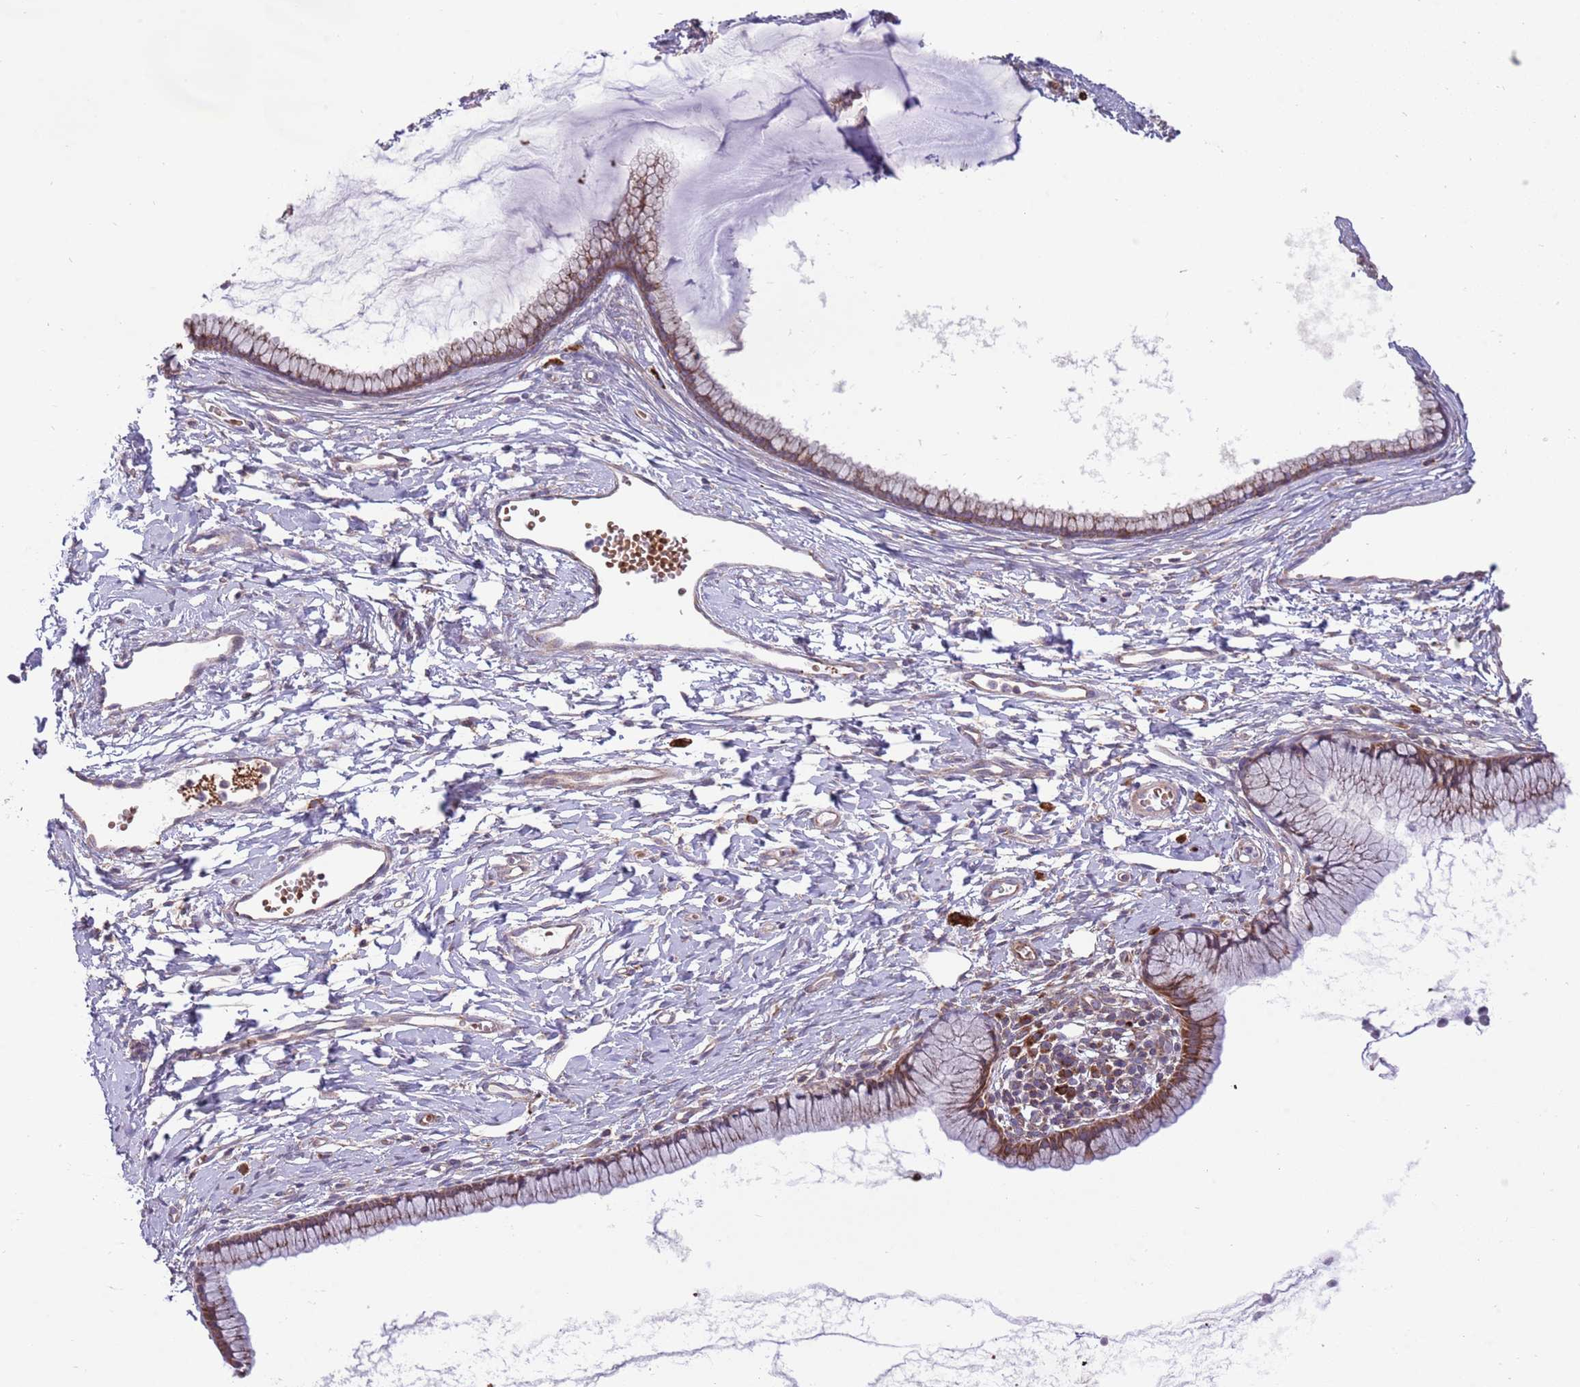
{"staining": {"intensity": "weak", "quantity": "25%-75%", "location": "cytoplasmic/membranous"}, "tissue": "cervix", "cell_type": "Glandular cells", "image_type": "normal", "snomed": [{"axis": "morphology", "description": "Normal tissue, NOS"}, {"axis": "topography", "description": "Cervix"}], "caption": "DAB immunohistochemical staining of benign human cervix exhibits weak cytoplasmic/membranous protein expression in approximately 25%-75% of glandular cells.", "gene": "DAND5", "patient": {"sex": "female", "age": 40}}